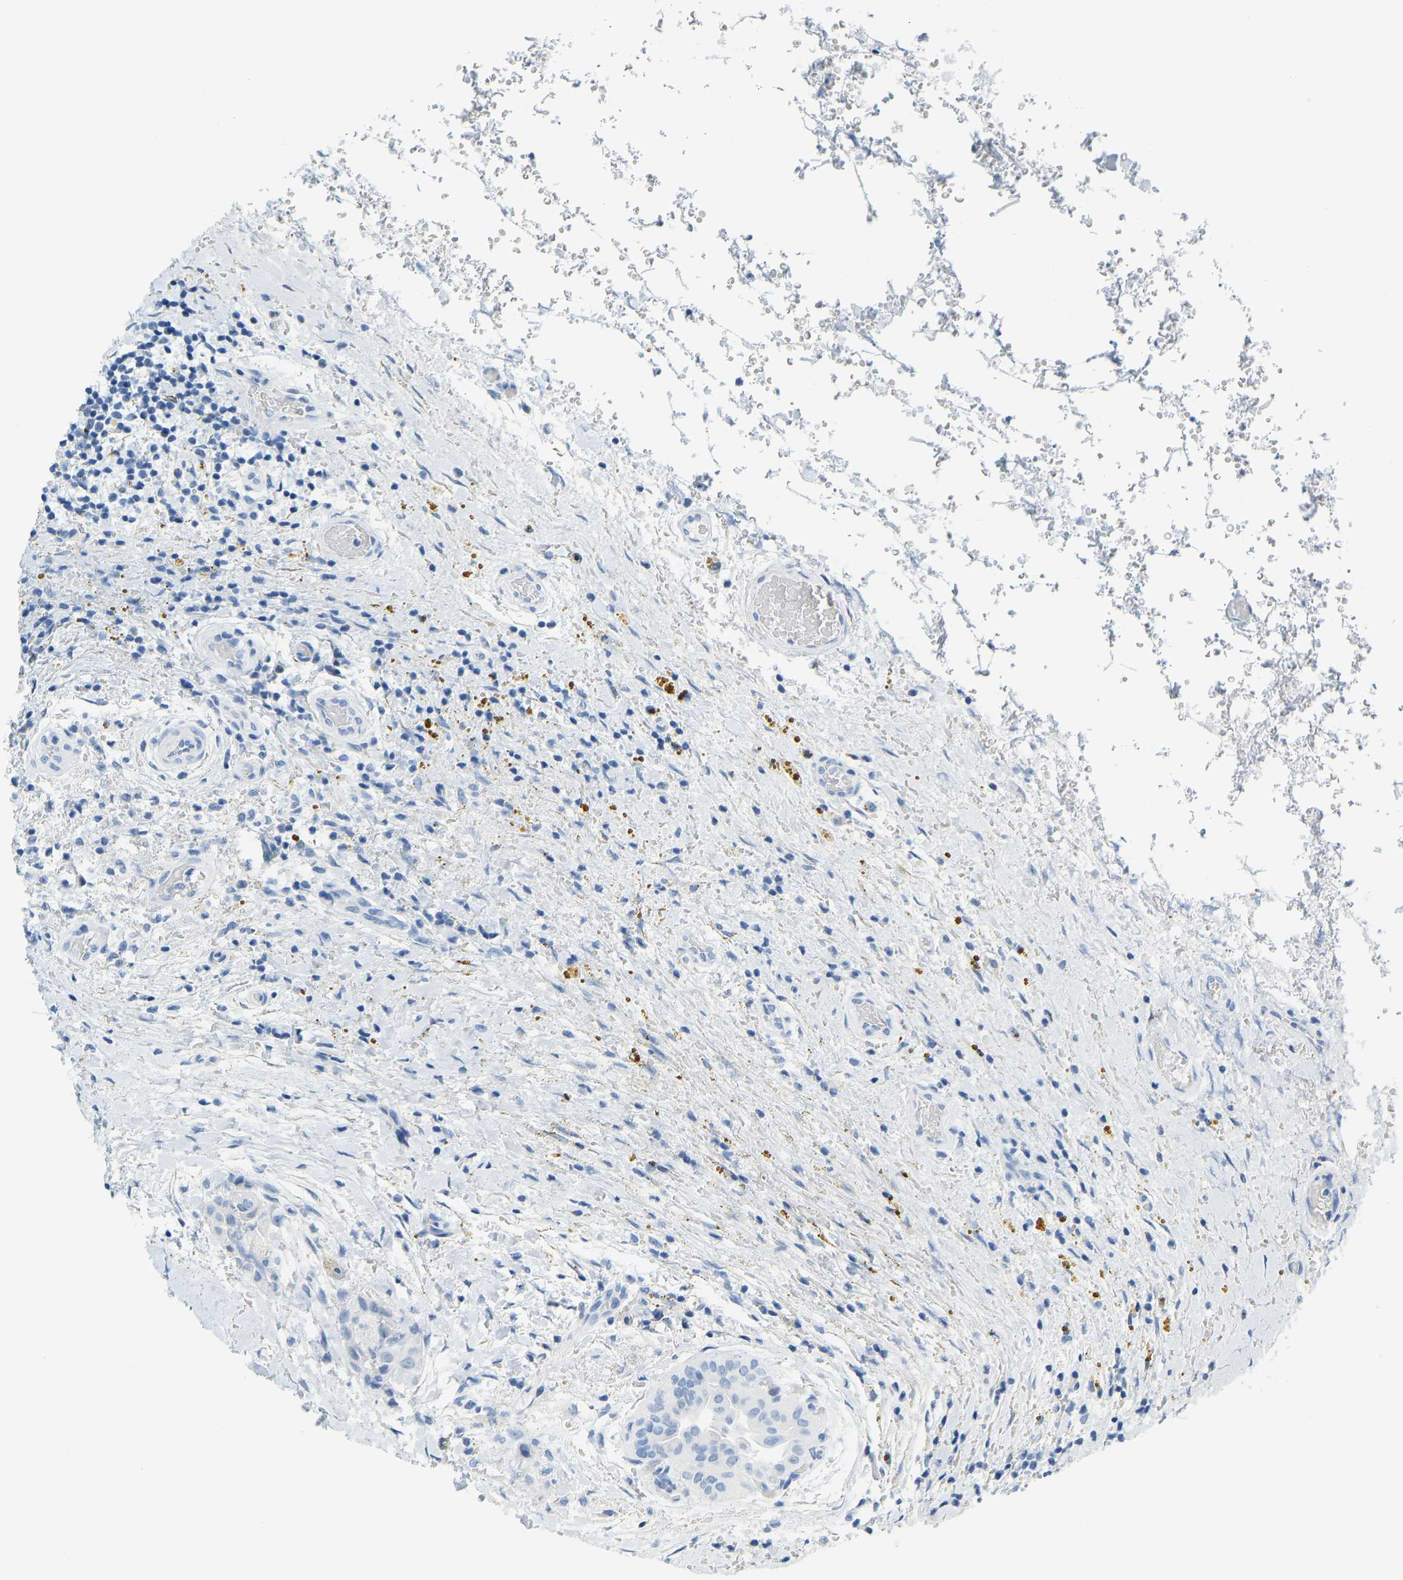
{"staining": {"intensity": "negative", "quantity": "none", "location": "none"}, "tissue": "thyroid cancer", "cell_type": "Tumor cells", "image_type": "cancer", "snomed": [{"axis": "morphology", "description": "Papillary adenocarcinoma, NOS"}, {"axis": "topography", "description": "Thyroid gland"}], "caption": "An image of human papillary adenocarcinoma (thyroid) is negative for staining in tumor cells.", "gene": "SERPINB3", "patient": {"sex": "male", "age": 77}}